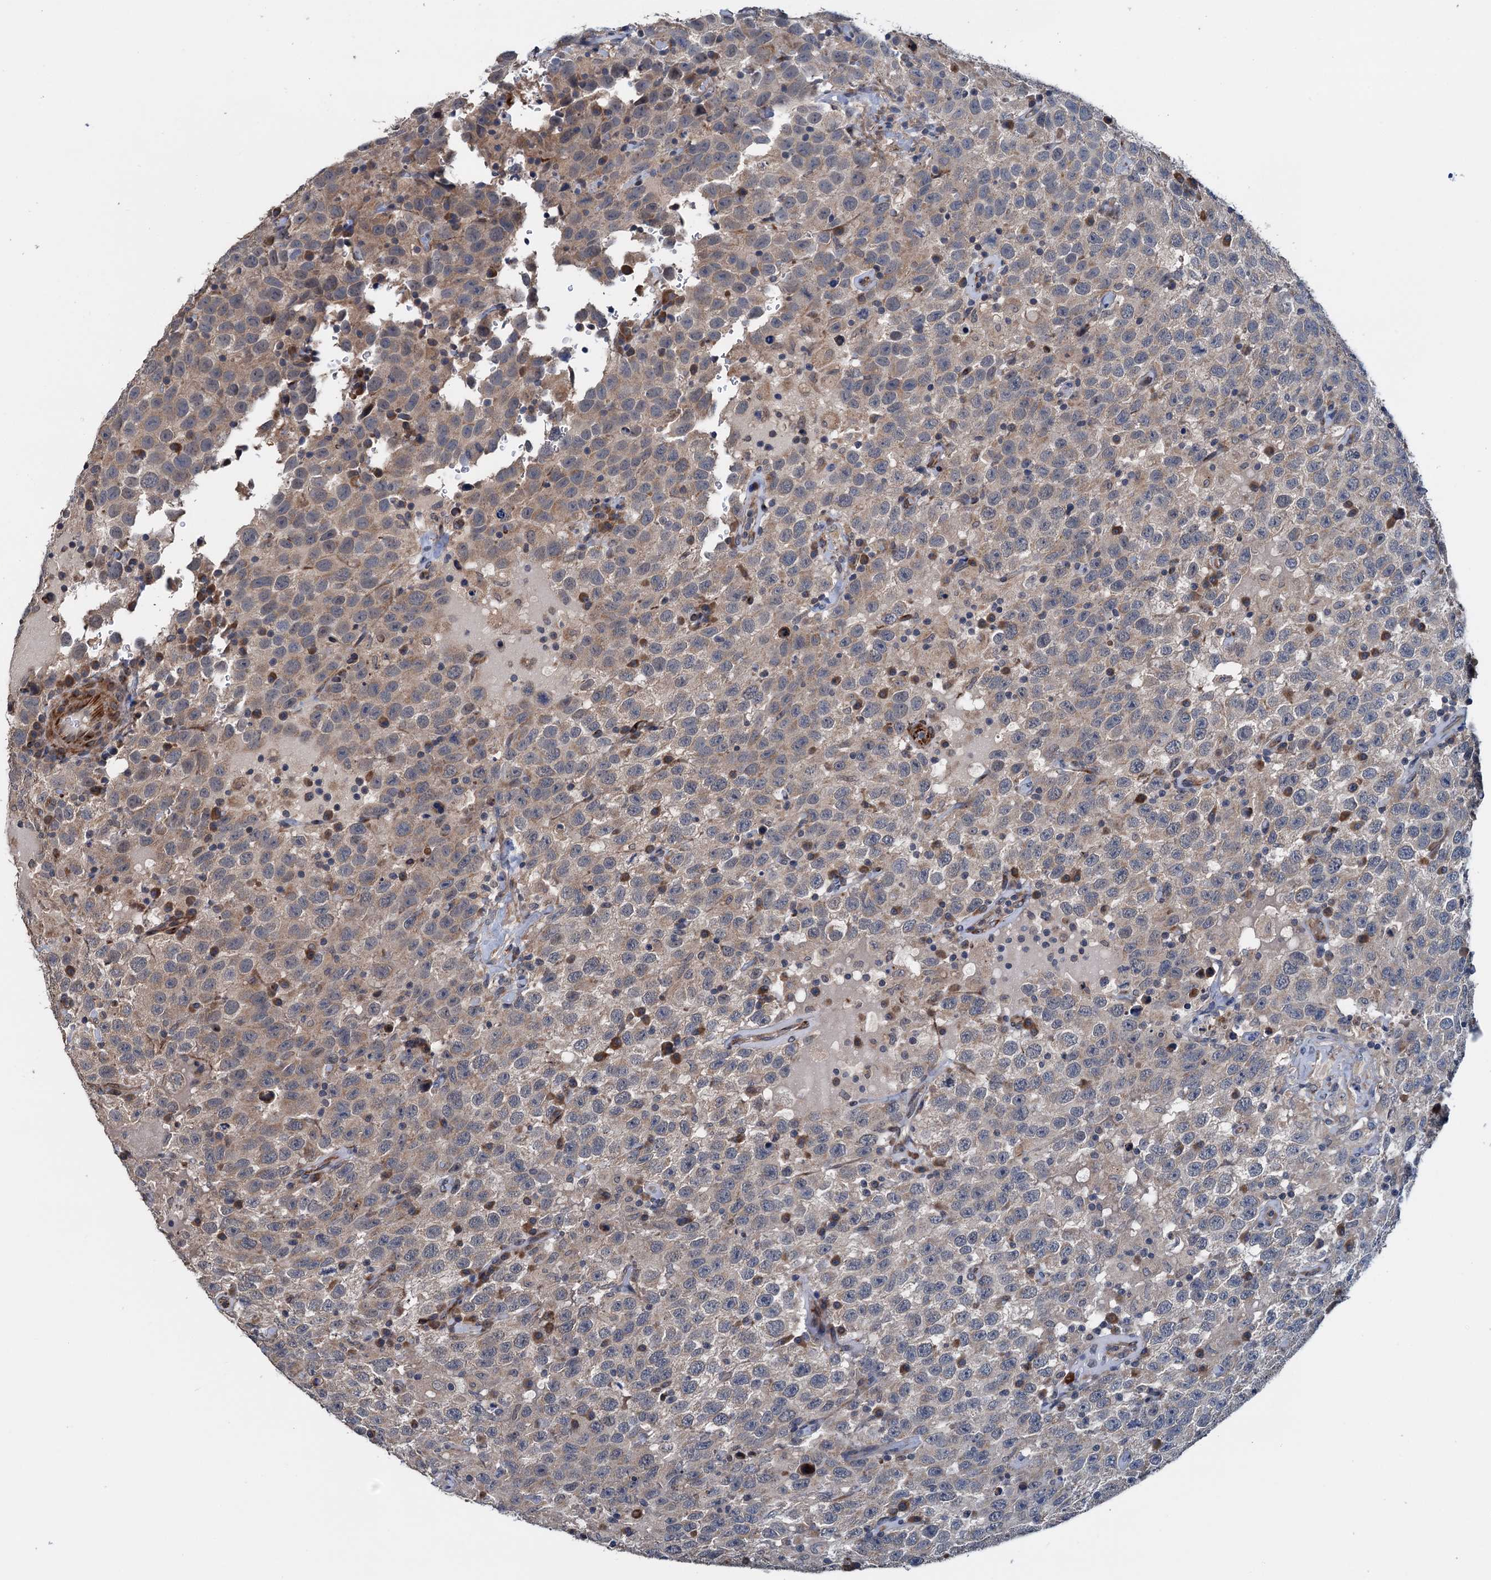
{"staining": {"intensity": "weak", "quantity": "25%-75%", "location": "cytoplasmic/membranous"}, "tissue": "testis cancer", "cell_type": "Tumor cells", "image_type": "cancer", "snomed": [{"axis": "morphology", "description": "Seminoma, NOS"}, {"axis": "topography", "description": "Testis"}], "caption": "Immunohistochemistry (IHC) of testis cancer (seminoma) demonstrates low levels of weak cytoplasmic/membranous staining in about 25%-75% of tumor cells. Immunohistochemistry (IHC) stains the protein in brown and the nuclei are stained blue.", "gene": "ELAC1", "patient": {"sex": "male", "age": 41}}